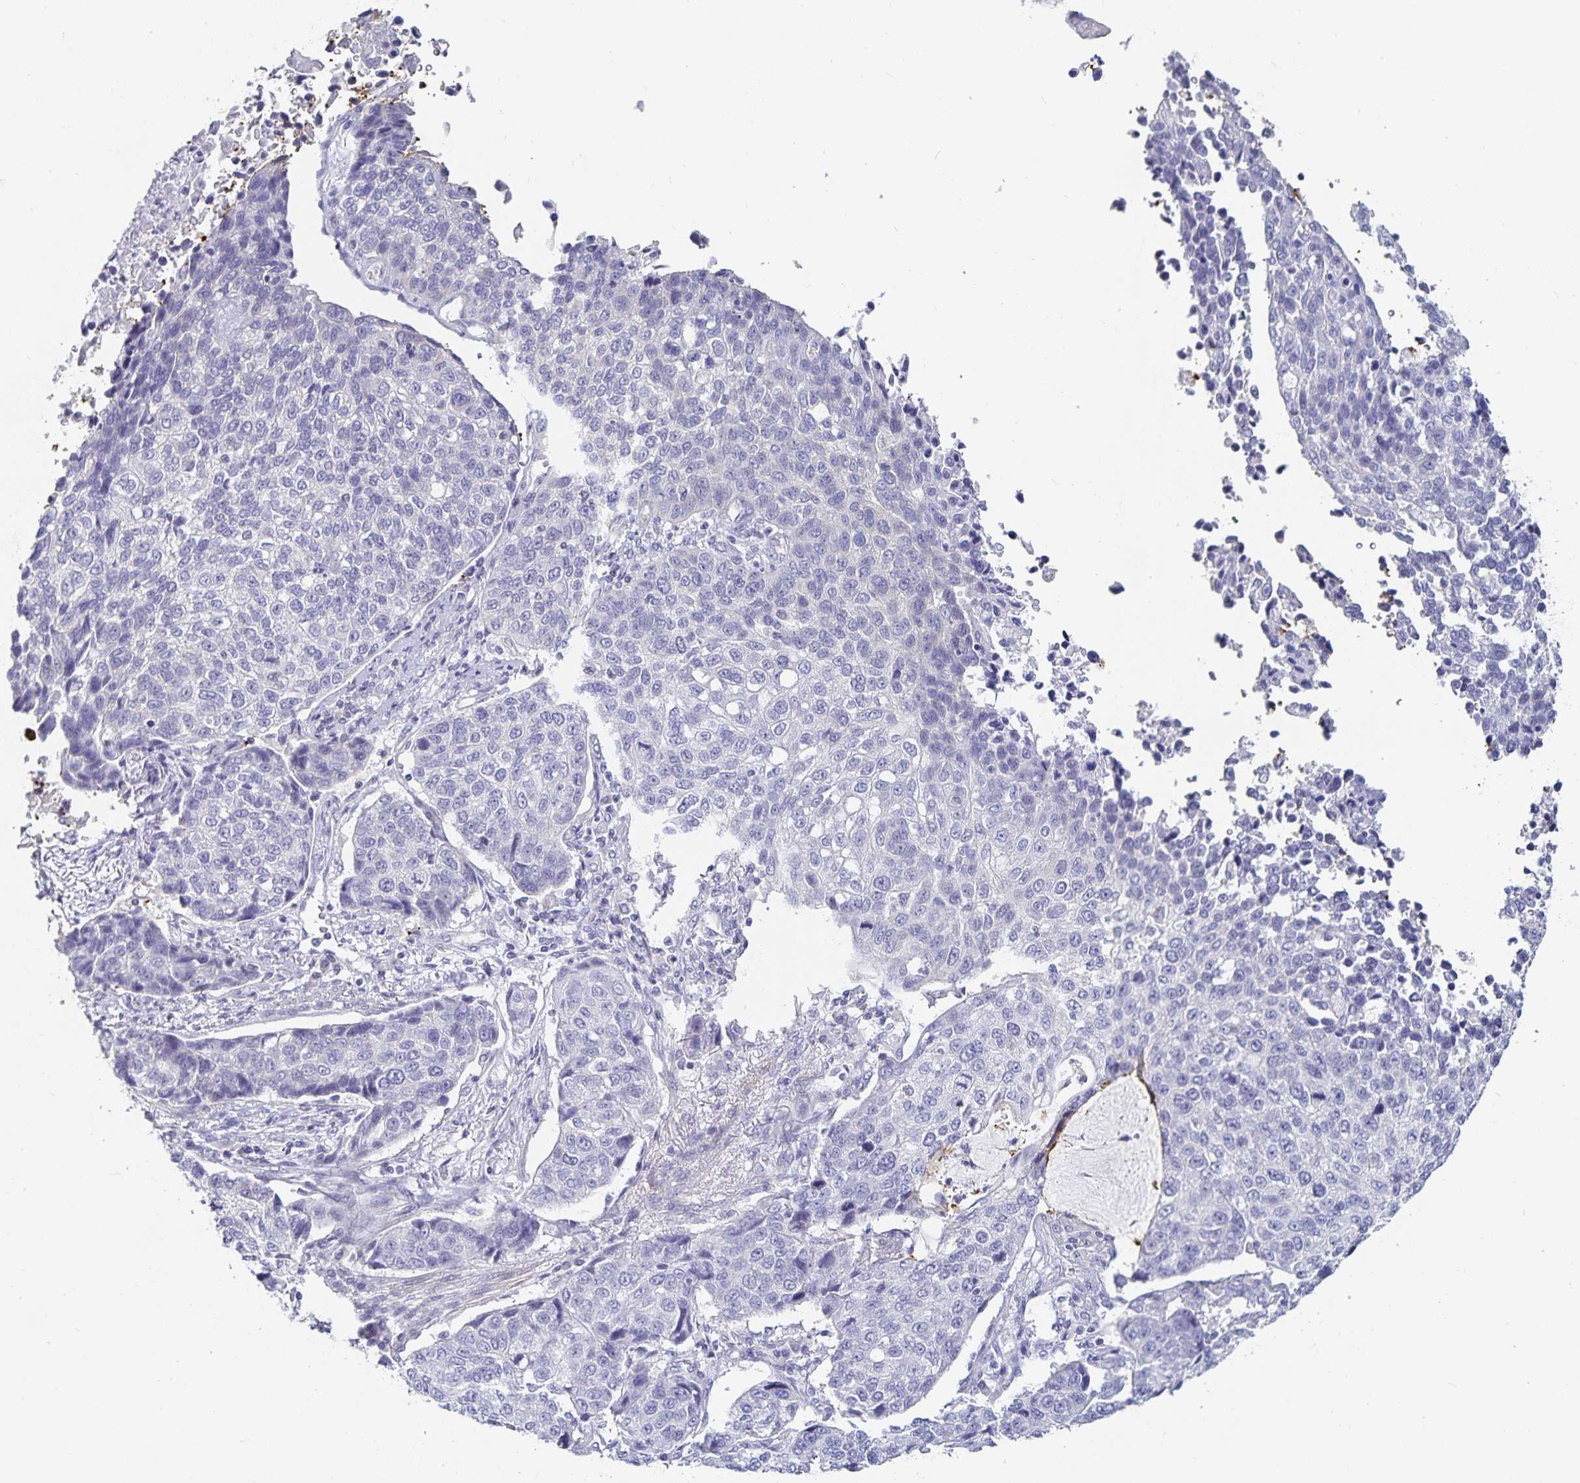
{"staining": {"intensity": "negative", "quantity": "none", "location": "none"}, "tissue": "lung cancer", "cell_type": "Tumor cells", "image_type": "cancer", "snomed": [{"axis": "morphology", "description": "Squamous cell carcinoma, NOS"}, {"axis": "topography", "description": "Lymph node"}, {"axis": "topography", "description": "Lung"}], "caption": "This is a image of IHC staining of squamous cell carcinoma (lung), which shows no staining in tumor cells.", "gene": "SFTPA1", "patient": {"sex": "male", "age": 61}}